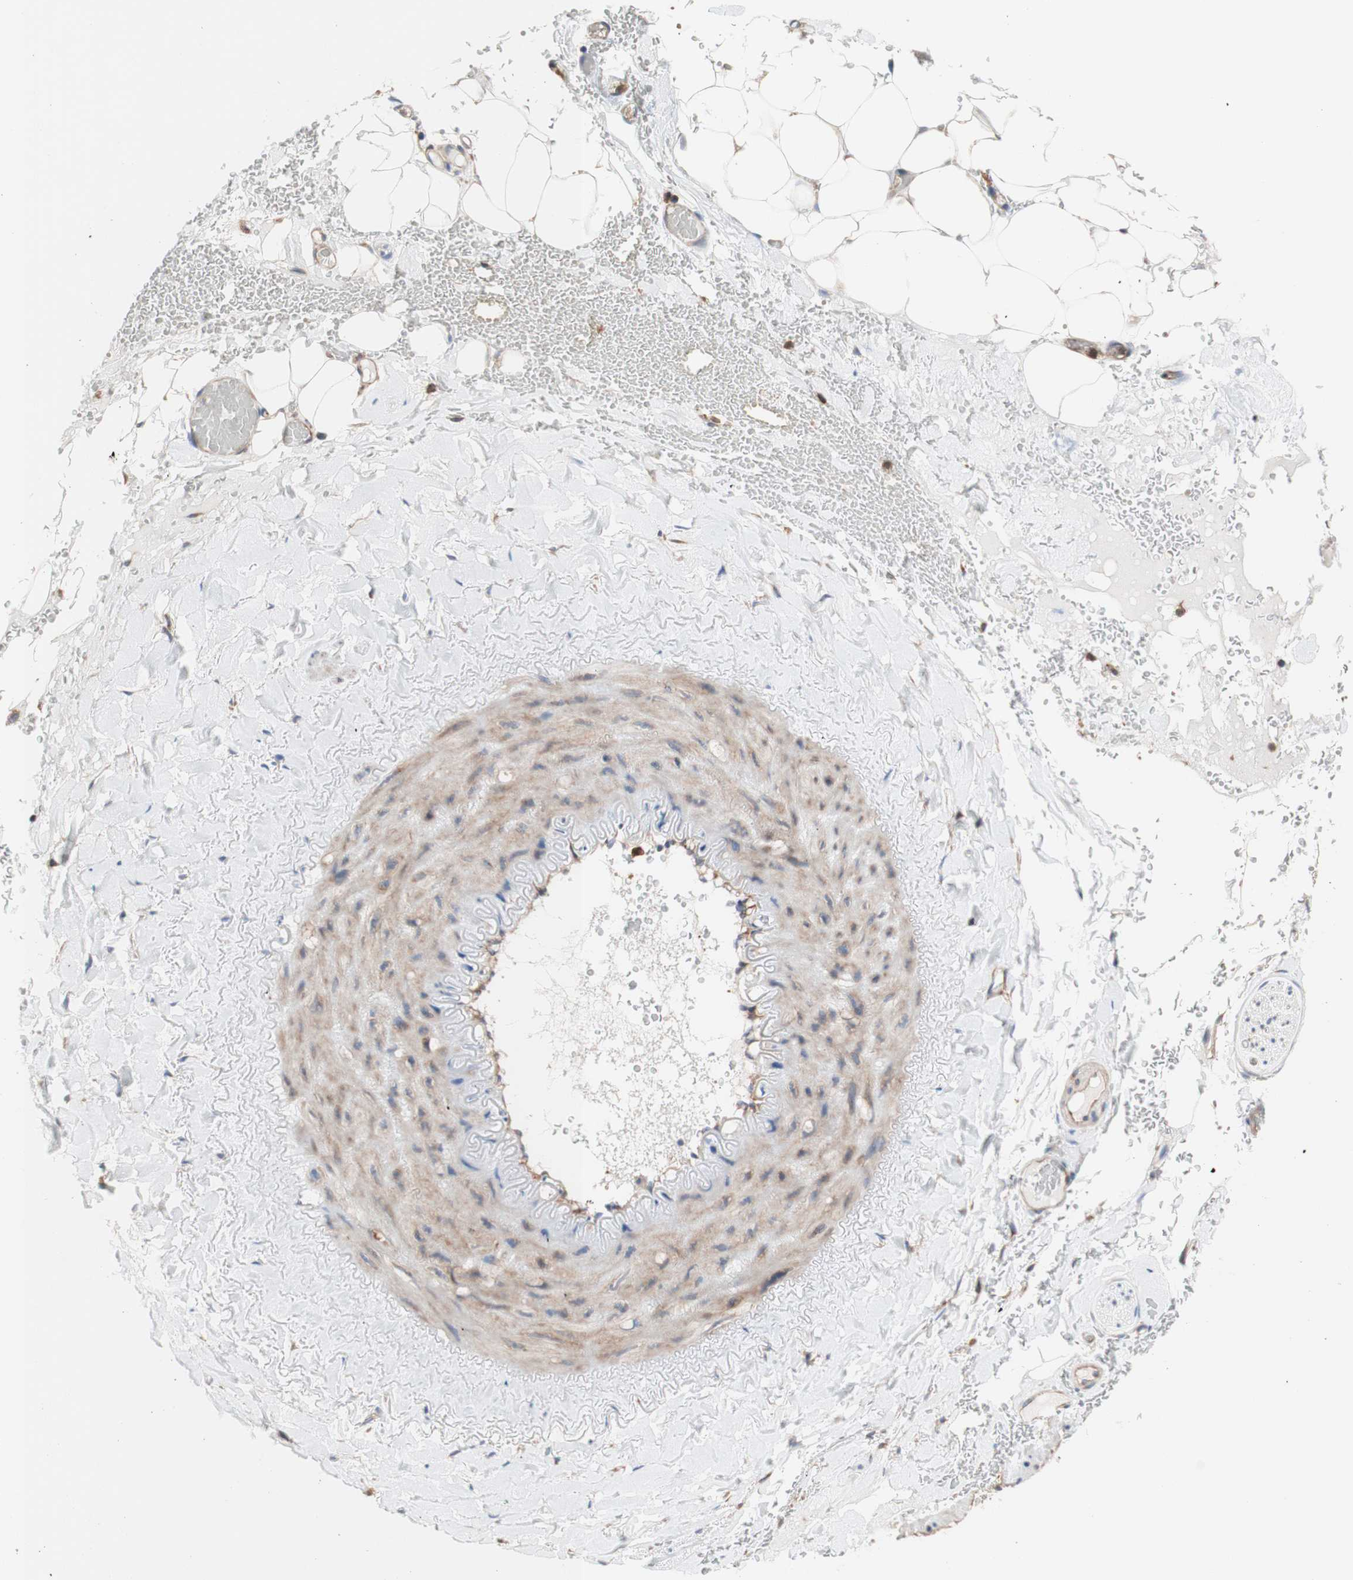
{"staining": {"intensity": "negative", "quantity": "none", "location": "none"}, "tissue": "adipose tissue", "cell_type": "Adipocytes", "image_type": "normal", "snomed": [{"axis": "morphology", "description": "Normal tissue, NOS"}, {"axis": "topography", "description": "Peripheral nerve tissue"}], "caption": "The histopathology image displays no significant positivity in adipocytes of adipose tissue.", "gene": "FMR1", "patient": {"sex": "male", "age": 70}}